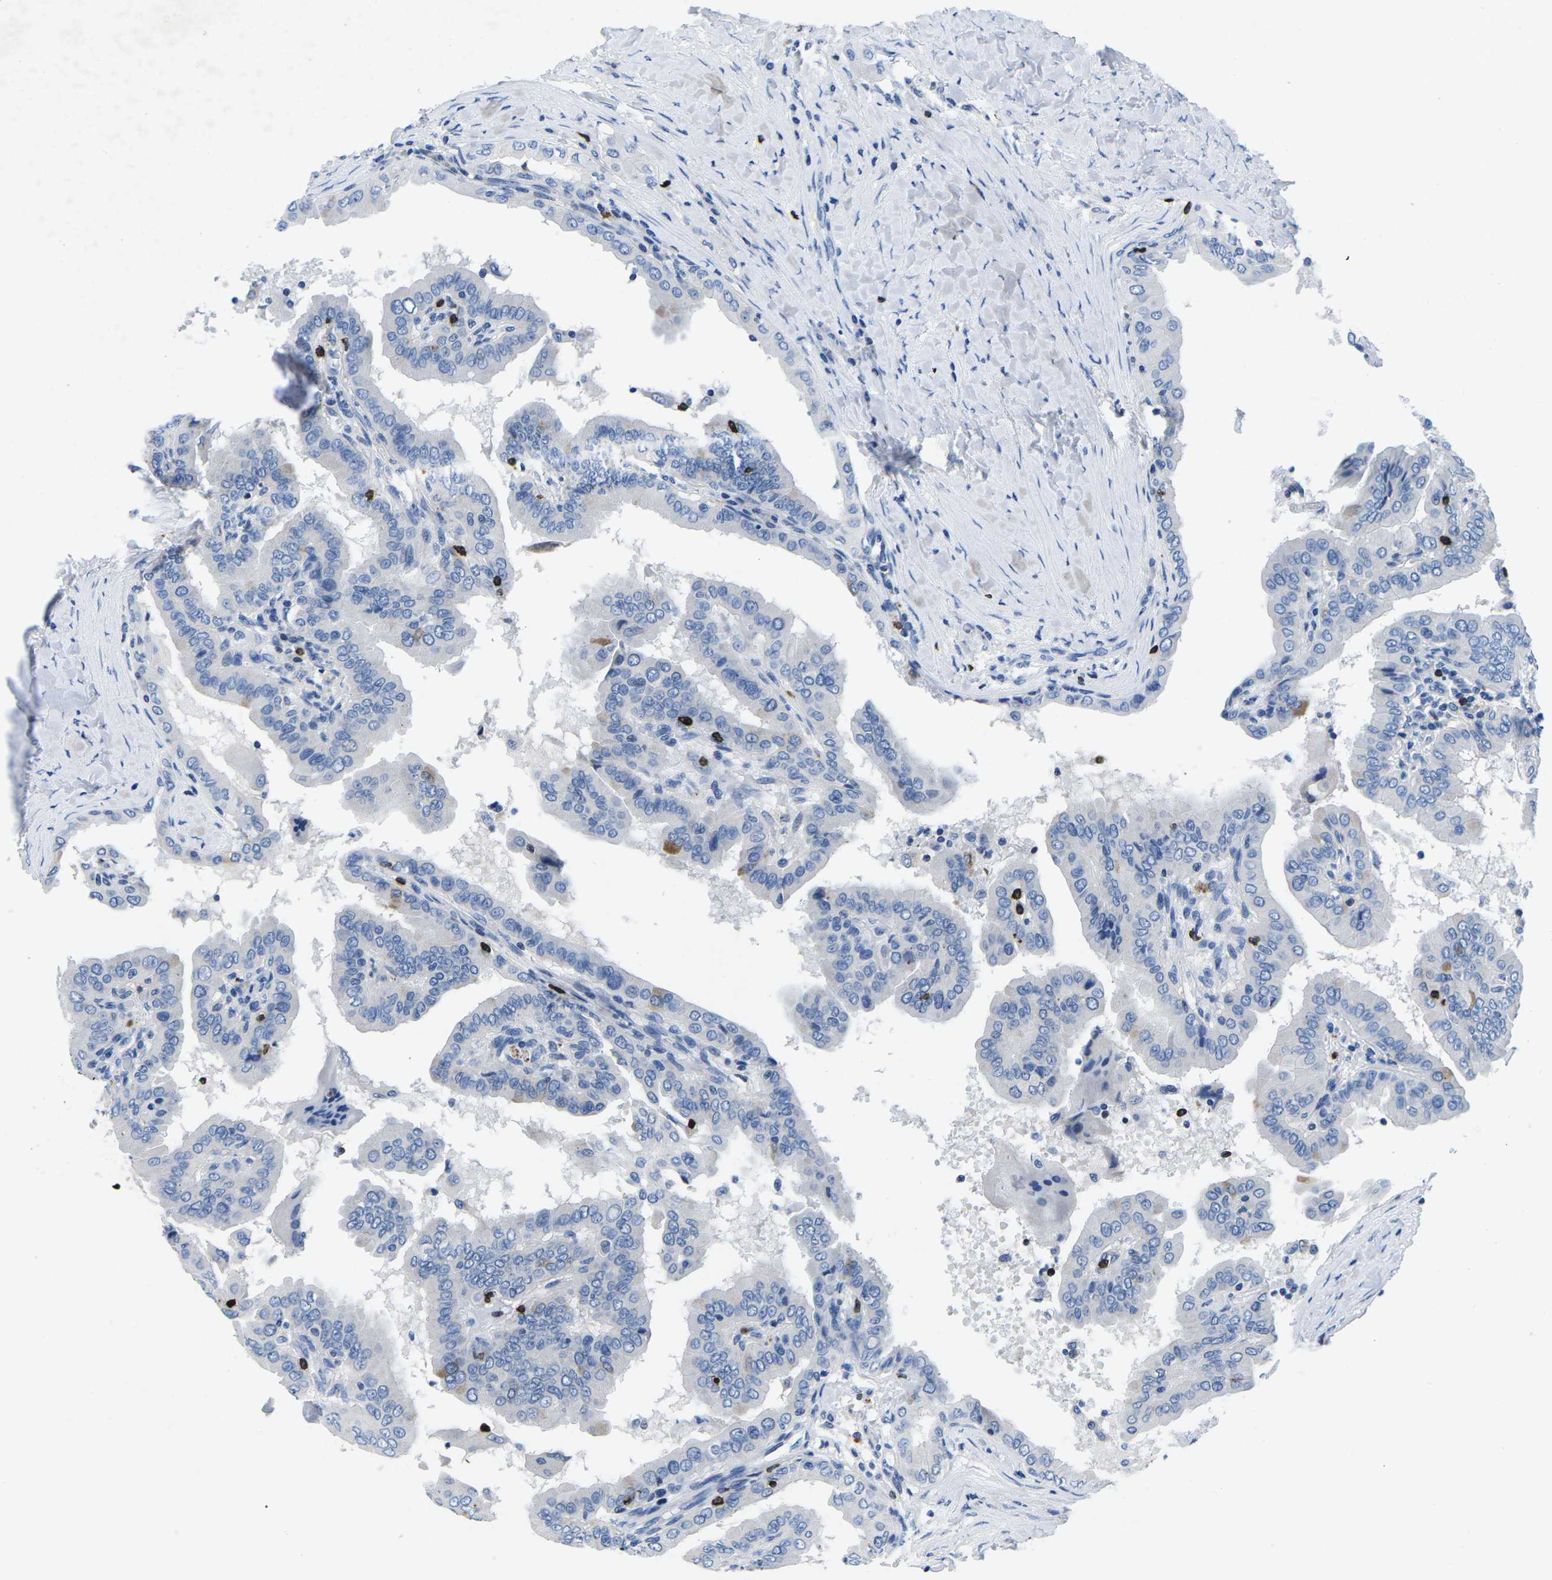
{"staining": {"intensity": "negative", "quantity": "none", "location": "none"}, "tissue": "thyroid cancer", "cell_type": "Tumor cells", "image_type": "cancer", "snomed": [{"axis": "morphology", "description": "Papillary adenocarcinoma, NOS"}, {"axis": "topography", "description": "Thyroid gland"}], "caption": "A high-resolution micrograph shows IHC staining of thyroid cancer (papillary adenocarcinoma), which displays no significant expression in tumor cells. (DAB (3,3'-diaminobenzidine) immunohistochemistry (IHC), high magnification).", "gene": "CTSW", "patient": {"sex": "male", "age": 33}}